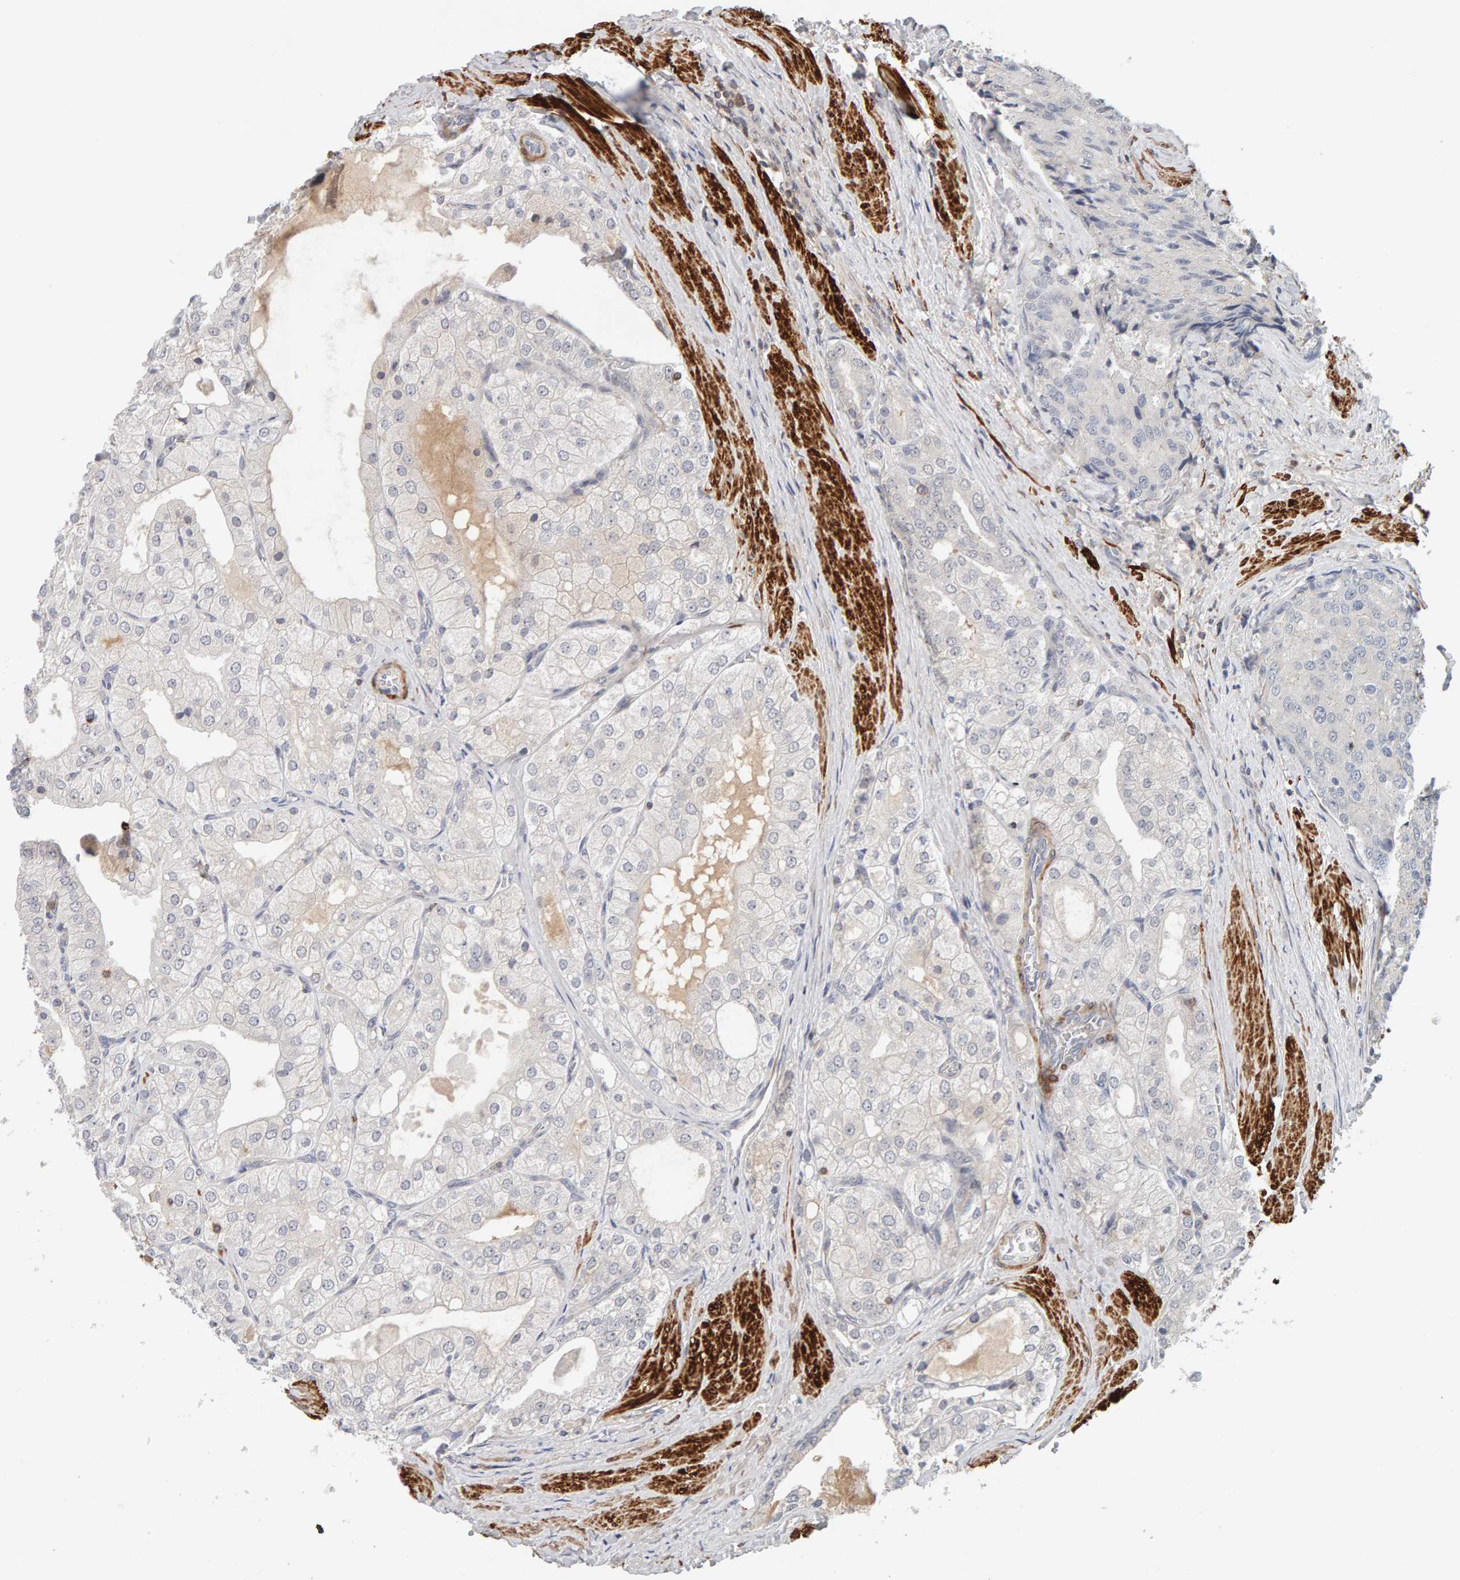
{"staining": {"intensity": "negative", "quantity": "none", "location": "none"}, "tissue": "prostate cancer", "cell_type": "Tumor cells", "image_type": "cancer", "snomed": [{"axis": "morphology", "description": "Adenocarcinoma, High grade"}, {"axis": "topography", "description": "Prostate"}], "caption": "The histopathology image exhibits no significant staining in tumor cells of prostate adenocarcinoma (high-grade).", "gene": "NUDCD1", "patient": {"sex": "male", "age": 50}}